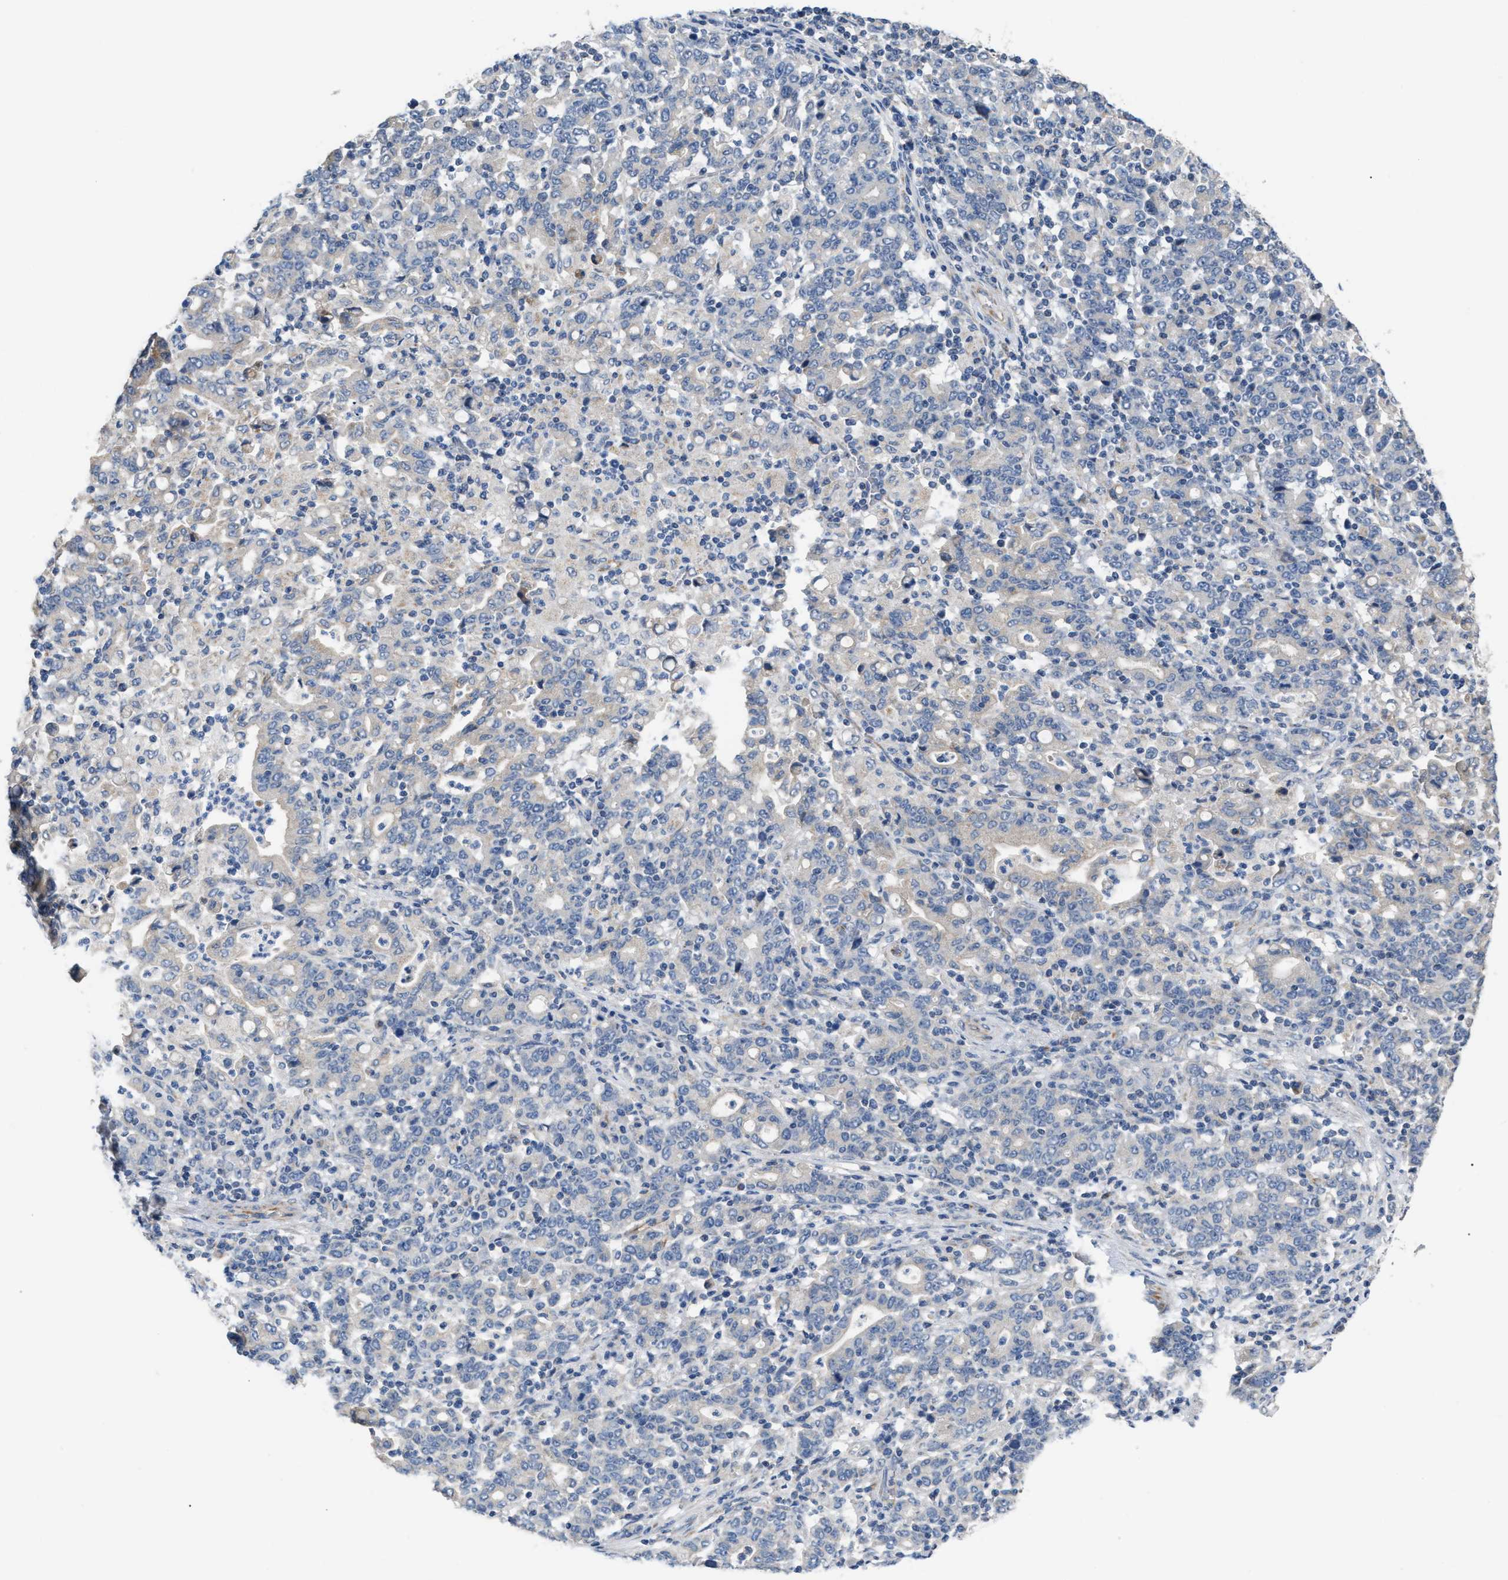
{"staining": {"intensity": "negative", "quantity": "none", "location": "none"}, "tissue": "stomach cancer", "cell_type": "Tumor cells", "image_type": "cancer", "snomed": [{"axis": "morphology", "description": "Adenocarcinoma, NOS"}, {"axis": "topography", "description": "Stomach, upper"}], "caption": "Immunohistochemistry (IHC) image of stomach cancer (adenocarcinoma) stained for a protein (brown), which demonstrates no staining in tumor cells.", "gene": "DHX58", "patient": {"sex": "male", "age": 69}}